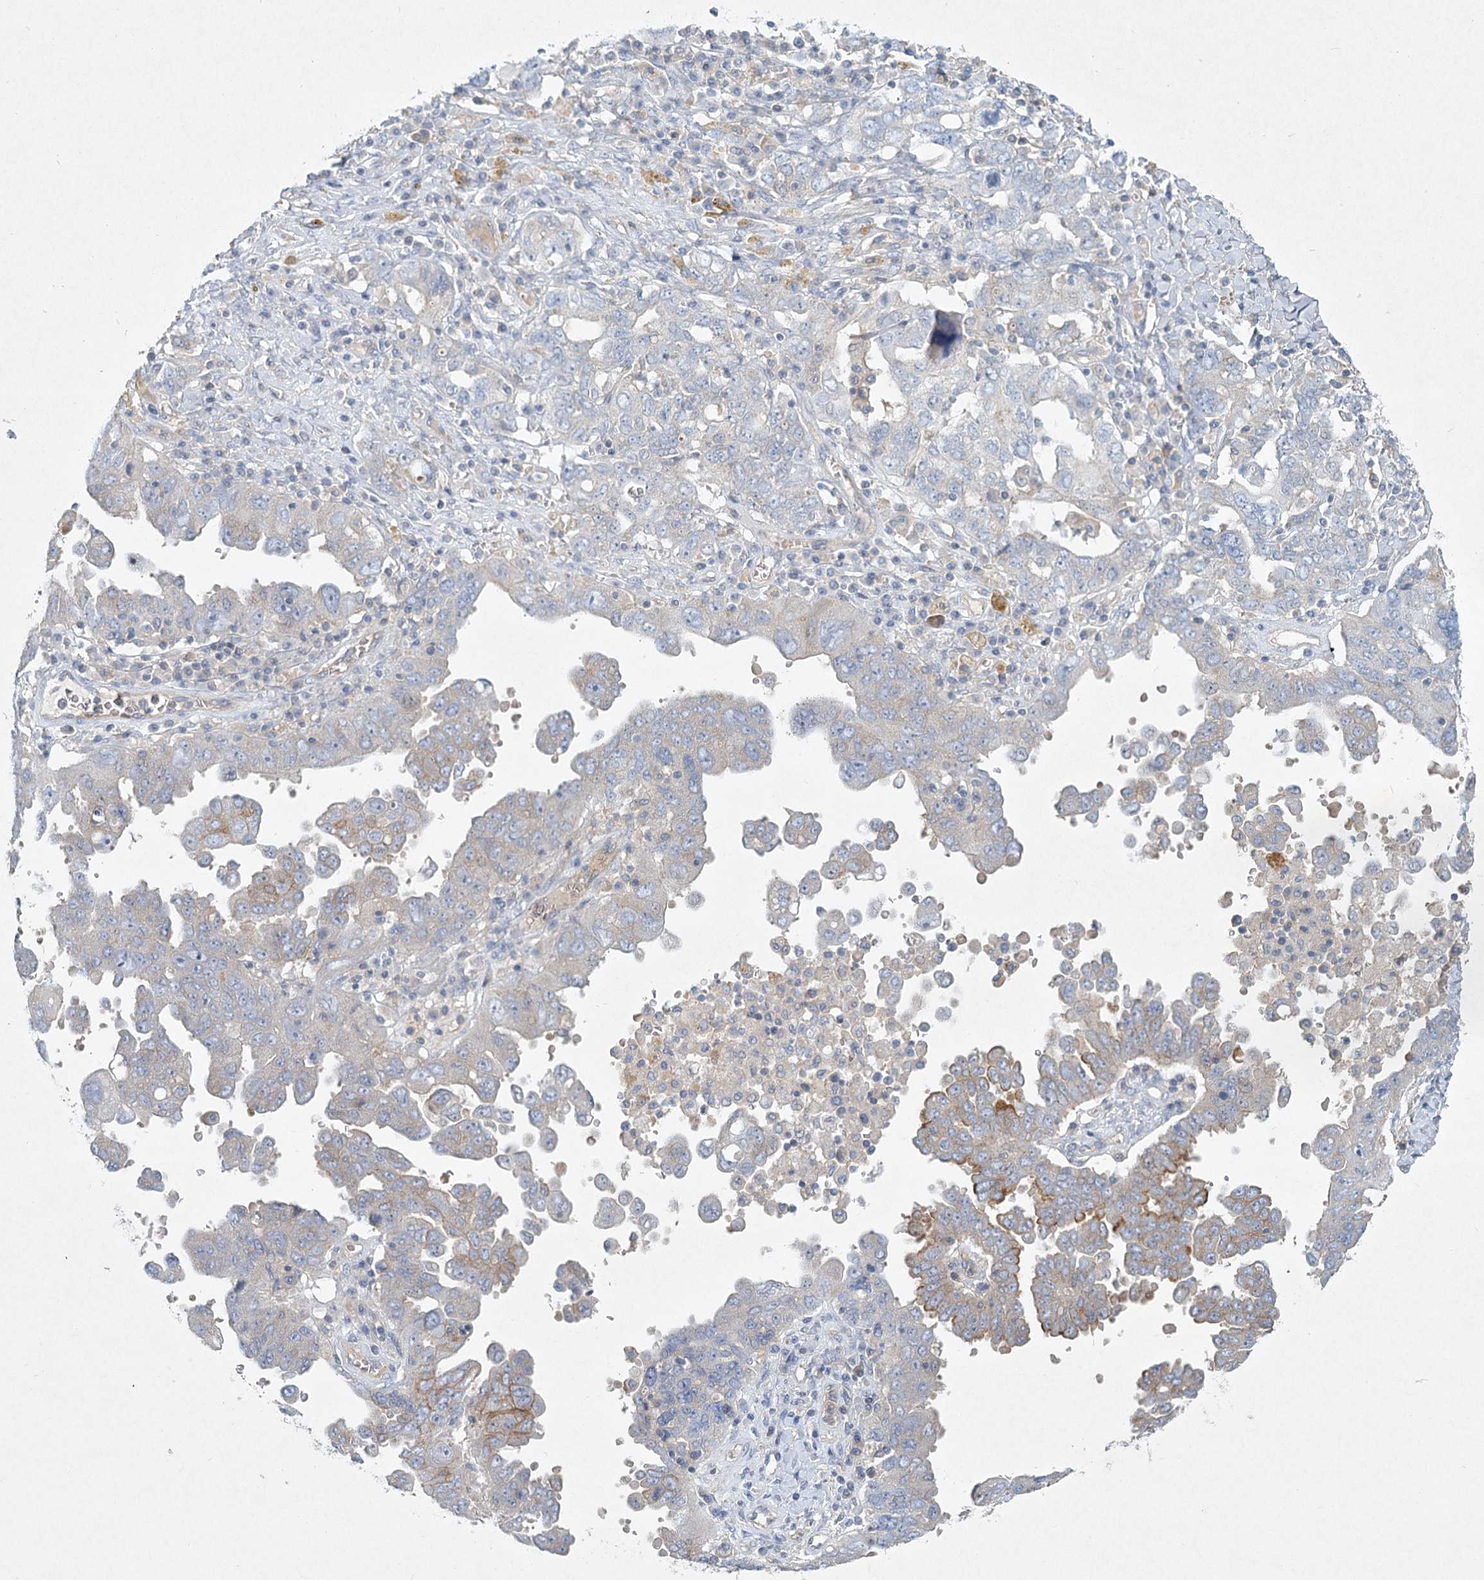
{"staining": {"intensity": "weak", "quantity": "25%-75%", "location": "cytoplasmic/membranous"}, "tissue": "ovarian cancer", "cell_type": "Tumor cells", "image_type": "cancer", "snomed": [{"axis": "morphology", "description": "Carcinoma, endometroid"}, {"axis": "topography", "description": "Ovary"}], "caption": "Protein staining reveals weak cytoplasmic/membranous expression in about 25%-75% of tumor cells in ovarian endometroid carcinoma. Using DAB (brown) and hematoxylin (blue) stains, captured at high magnification using brightfield microscopy.", "gene": "DNMBP", "patient": {"sex": "female", "age": 62}}